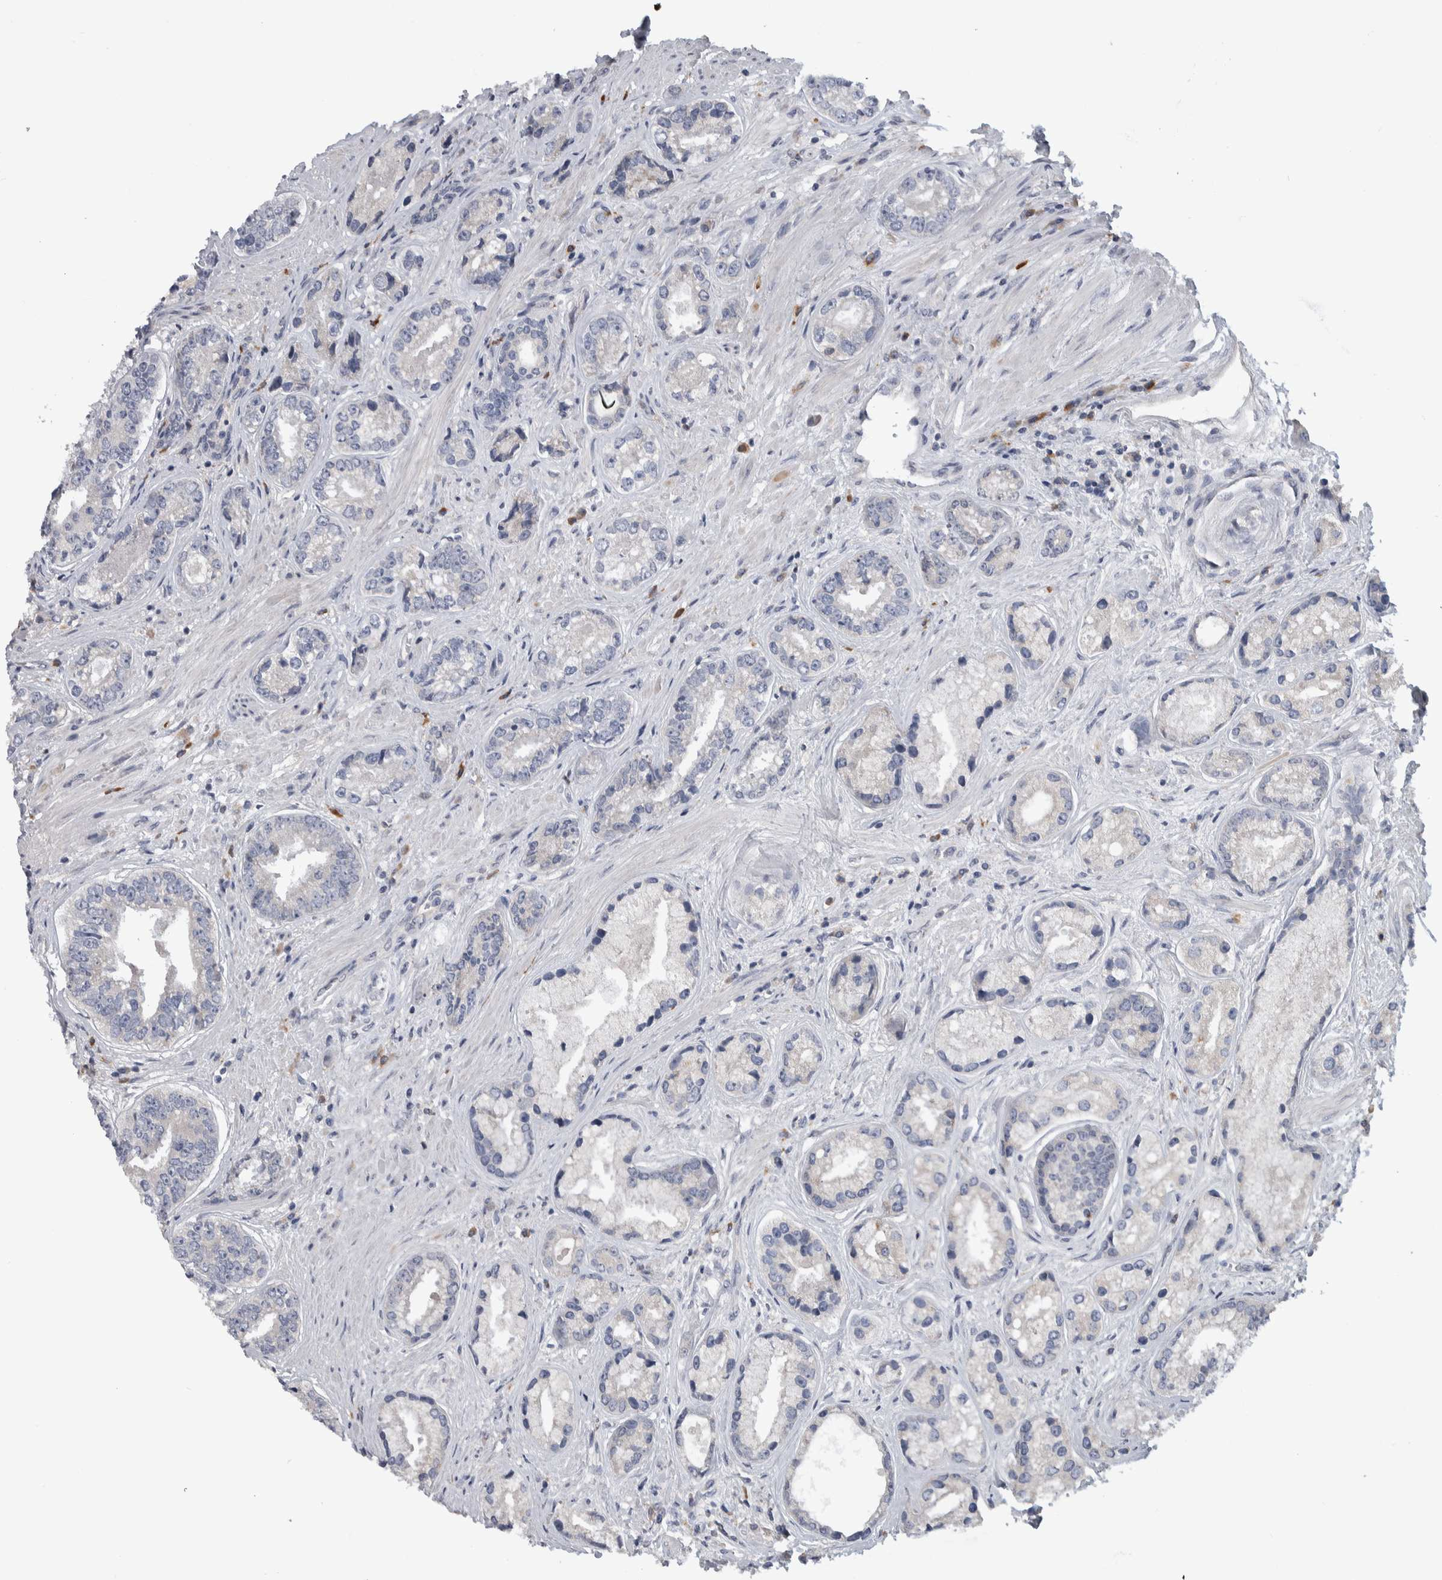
{"staining": {"intensity": "negative", "quantity": "none", "location": "none"}, "tissue": "prostate cancer", "cell_type": "Tumor cells", "image_type": "cancer", "snomed": [{"axis": "morphology", "description": "Adenocarcinoma, High grade"}, {"axis": "topography", "description": "Prostate"}], "caption": "High power microscopy photomicrograph of an immunohistochemistry (IHC) image of prostate high-grade adenocarcinoma, revealing no significant positivity in tumor cells.", "gene": "IBTK", "patient": {"sex": "male", "age": 61}}